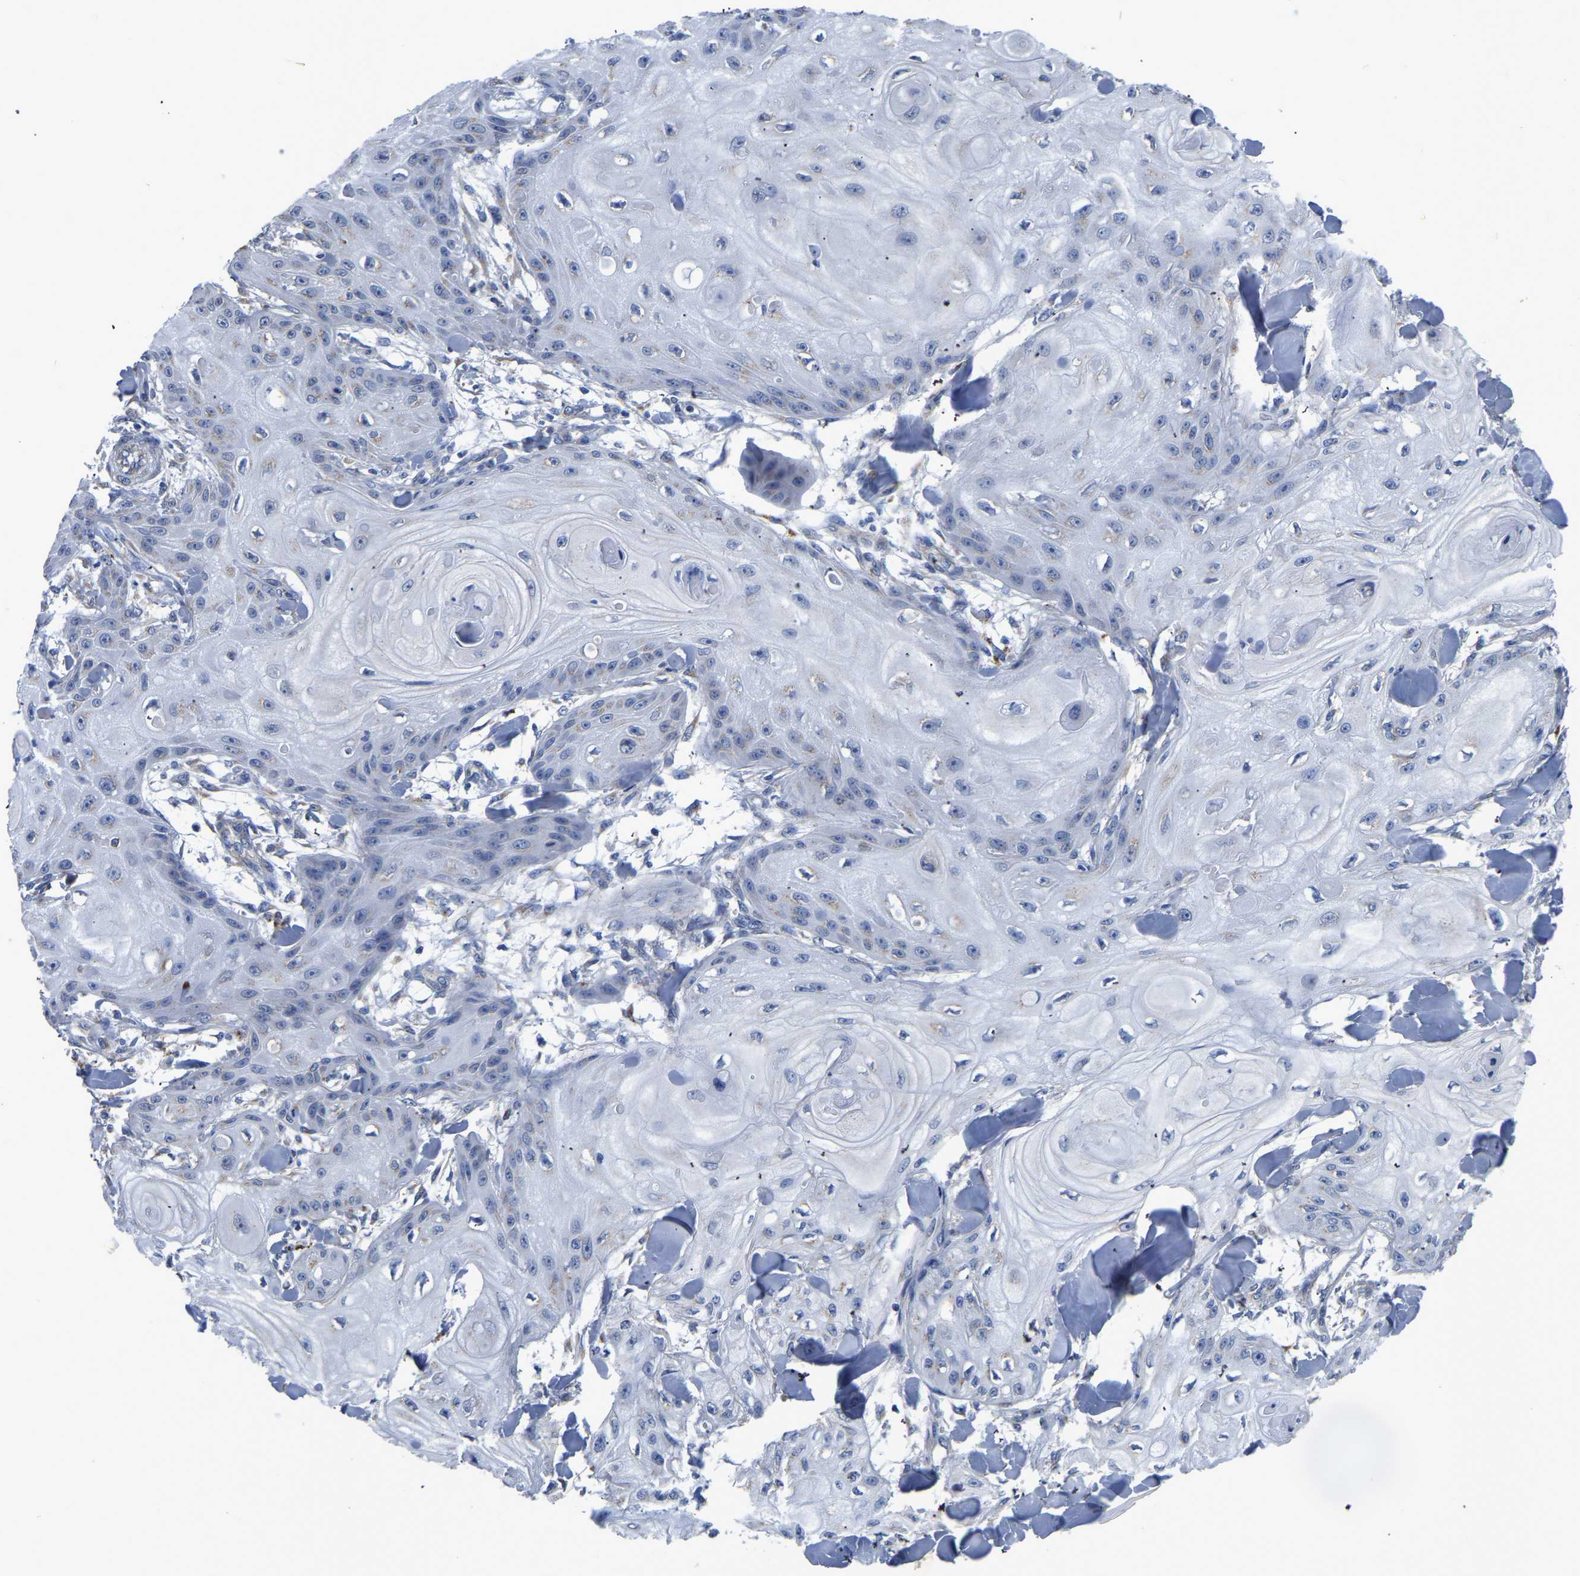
{"staining": {"intensity": "negative", "quantity": "none", "location": "none"}, "tissue": "skin cancer", "cell_type": "Tumor cells", "image_type": "cancer", "snomed": [{"axis": "morphology", "description": "Squamous cell carcinoma, NOS"}, {"axis": "topography", "description": "Skin"}], "caption": "Tumor cells are negative for brown protein staining in skin squamous cell carcinoma.", "gene": "PDLIM7", "patient": {"sex": "male", "age": 74}}